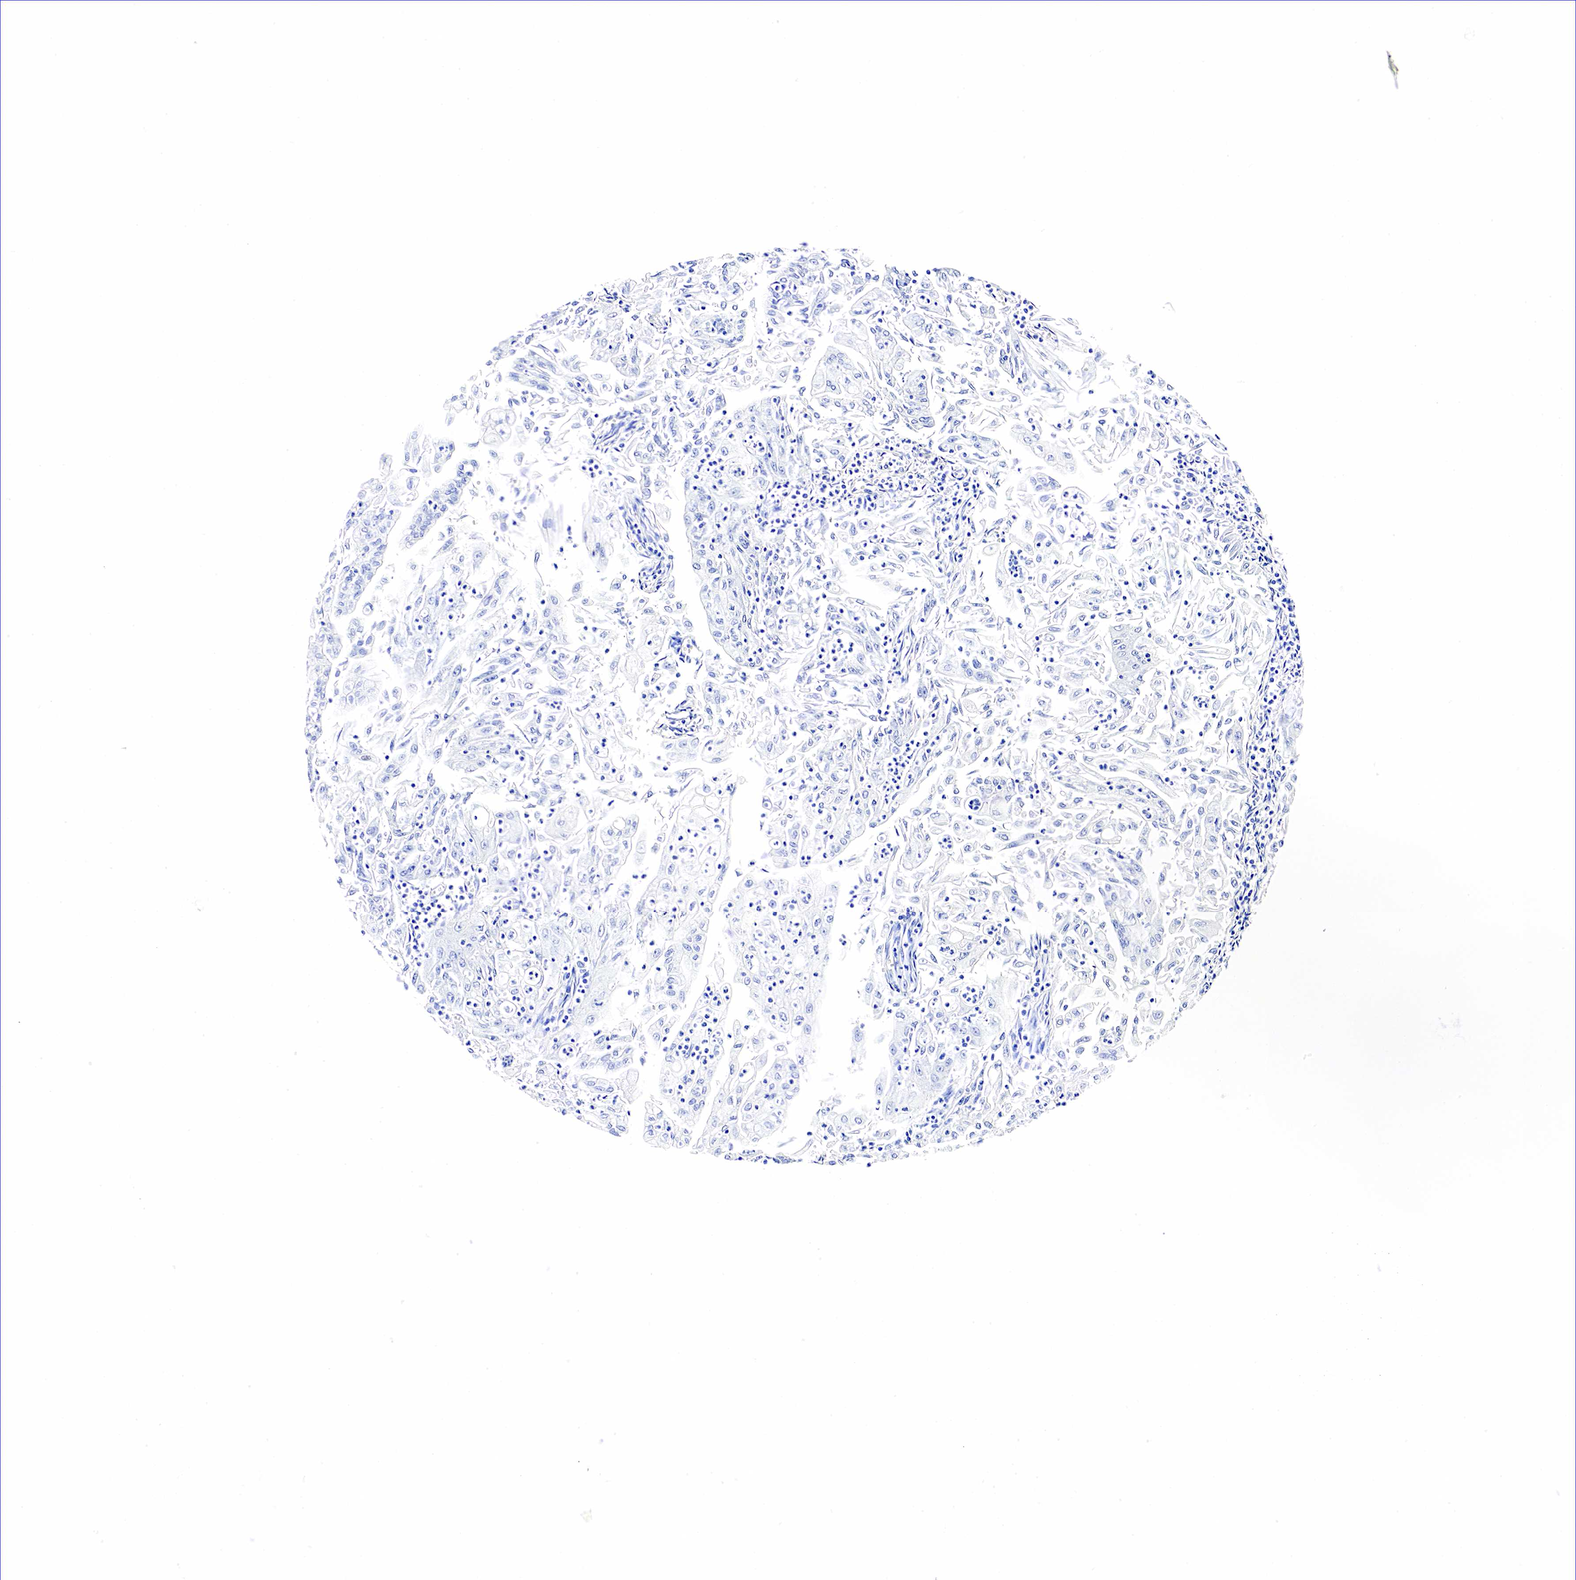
{"staining": {"intensity": "negative", "quantity": "none", "location": "none"}, "tissue": "endometrial cancer", "cell_type": "Tumor cells", "image_type": "cancer", "snomed": [{"axis": "morphology", "description": "Adenocarcinoma, NOS"}, {"axis": "topography", "description": "Endometrium"}], "caption": "An immunohistochemistry (IHC) photomicrograph of adenocarcinoma (endometrial) is shown. There is no staining in tumor cells of adenocarcinoma (endometrial).", "gene": "GAST", "patient": {"sex": "female", "age": 75}}